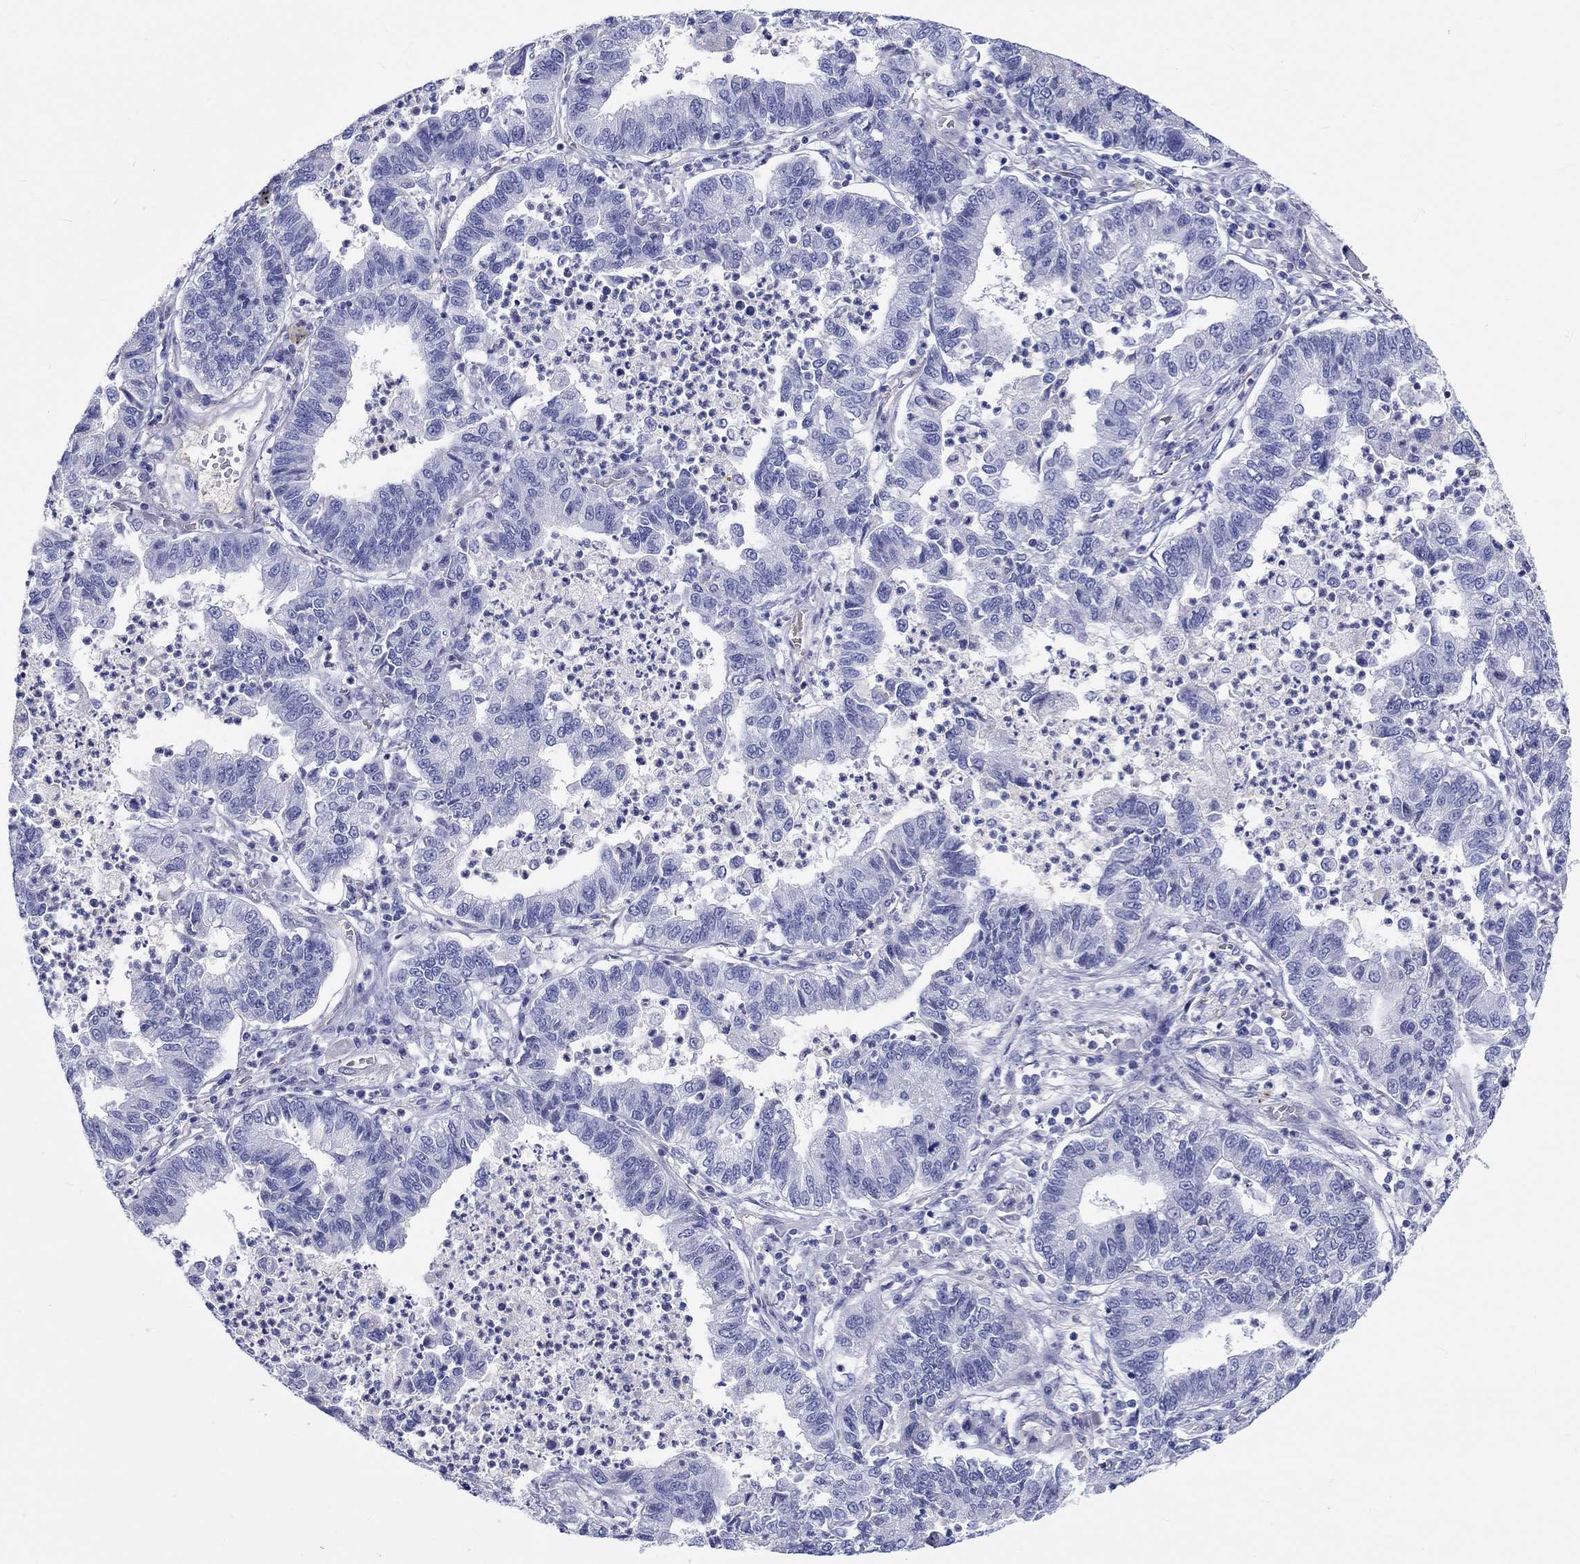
{"staining": {"intensity": "negative", "quantity": "none", "location": "none"}, "tissue": "lung cancer", "cell_type": "Tumor cells", "image_type": "cancer", "snomed": [{"axis": "morphology", "description": "Adenocarcinoma, NOS"}, {"axis": "topography", "description": "Lung"}], "caption": "Tumor cells are negative for protein expression in human lung cancer (adenocarcinoma).", "gene": "CDY2B", "patient": {"sex": "female", "age": 57}}